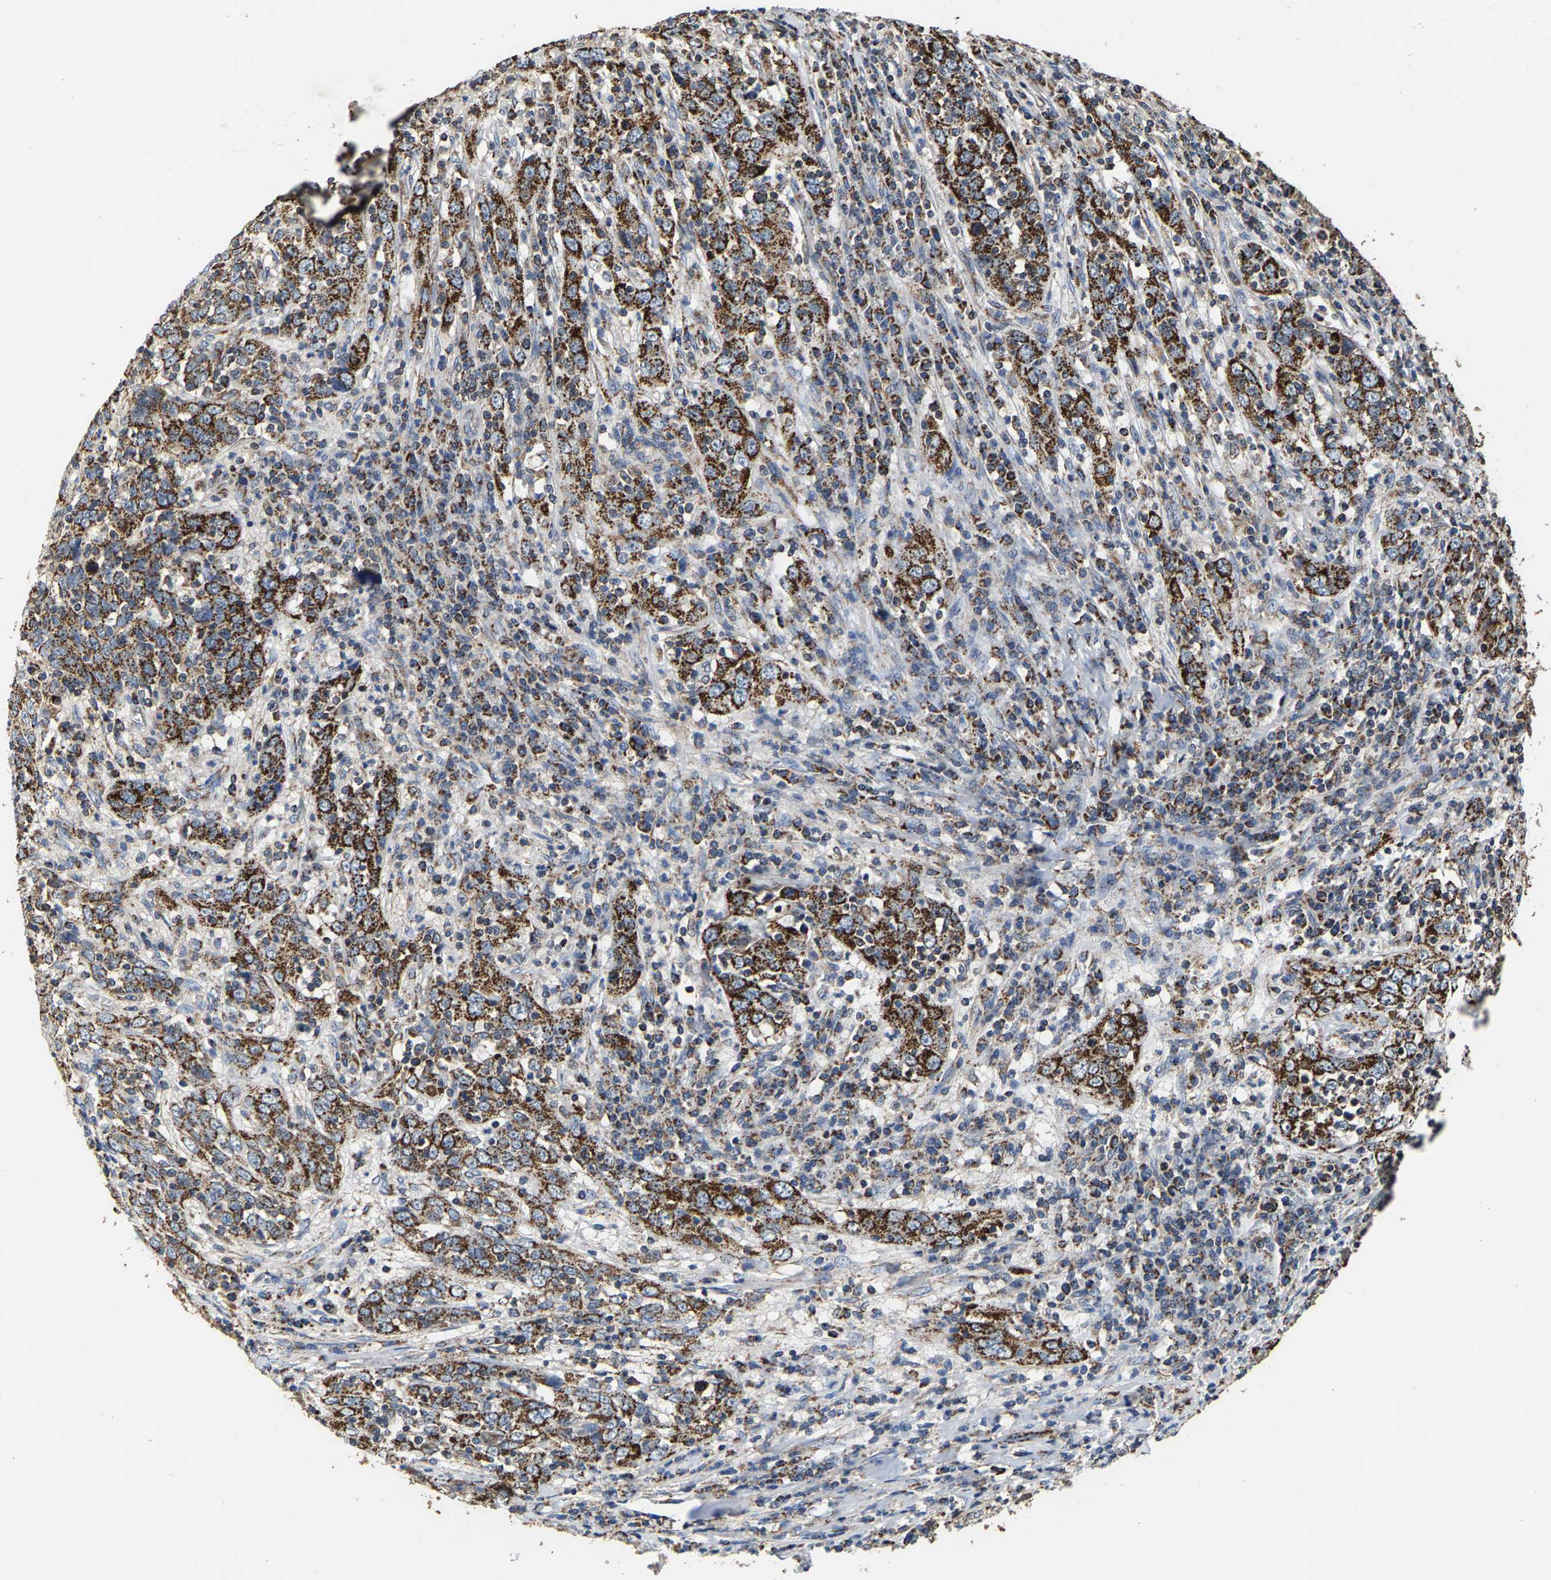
{"staining": {"intensity": "strong", "quantity": ">75%", "location": "cytoplasmic/membranous"}, "tissue": "cervical cancer", "cell_type": "Tumor cells", "image_type": "cancer", "snomed": [{"axis": "morphology", "description": "Squamous cell carcinoma, NOS"}, {"axis": "topography", "description": "Cervix"}], "caption": "Immunohistochemical staining of human cervical squamous cell carcinoma displays high levels of strong cytoplasmic/membranous protein positivity in about >75% of tumor cells.", "gene": "SHMT2", "patient": {"sex": "female", "age": 46}}